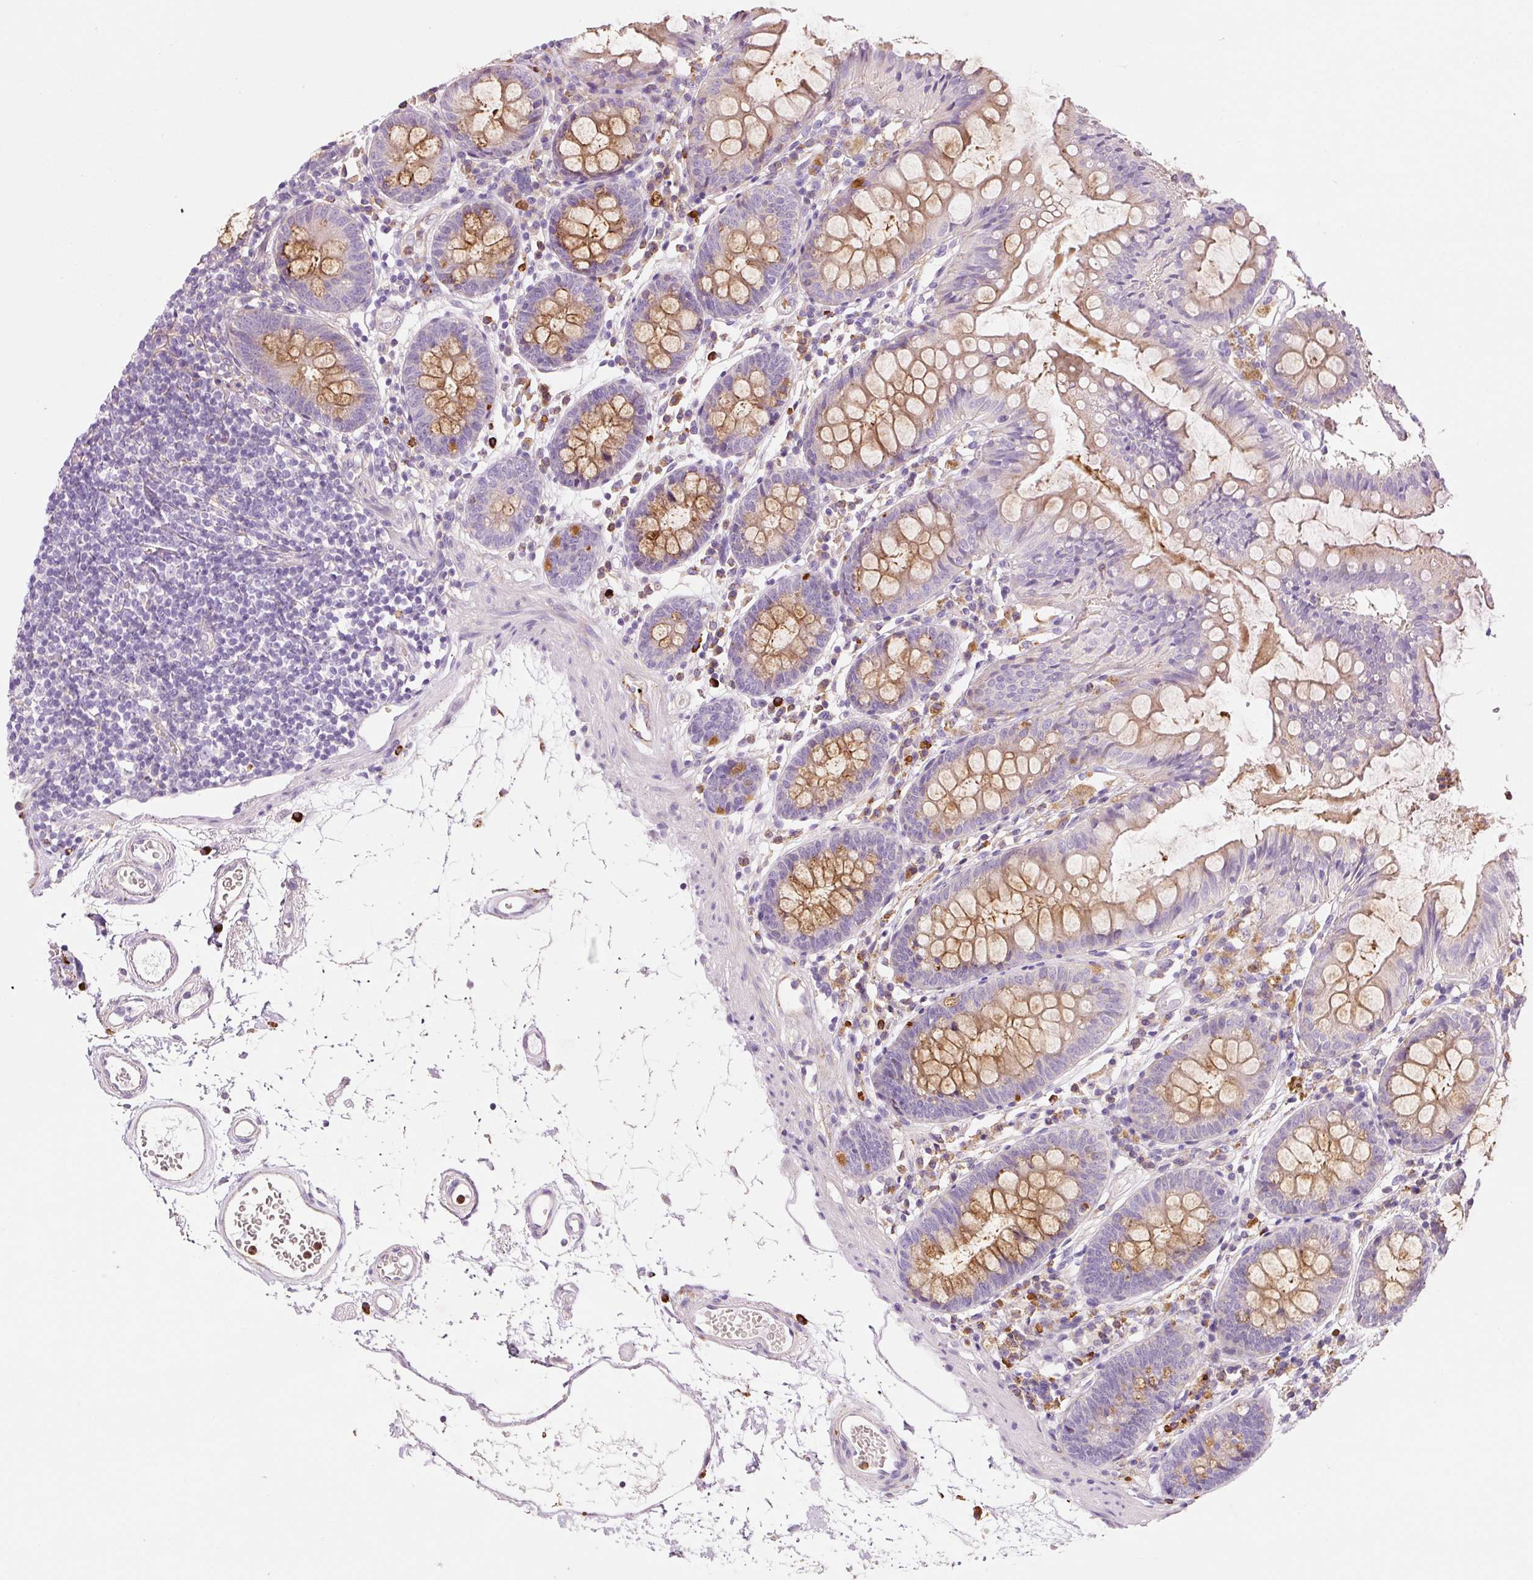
{"staining": {"intensity": "negative", "quantity": "none", "location": "none"}, "tissue": "colon", "cell_type": "Endothelial cells", "image_type": "normal", "snomed": [{"axis": "morphology", "description": "Normal tissue, NOS"}, {"axis": "topography", "description": "Colon"}], "caption": "Image shows no significant protein expression in endothelial cells of benign colon.", "gene": "TMC8", "patient": {"sex": "female", "age": 84}}